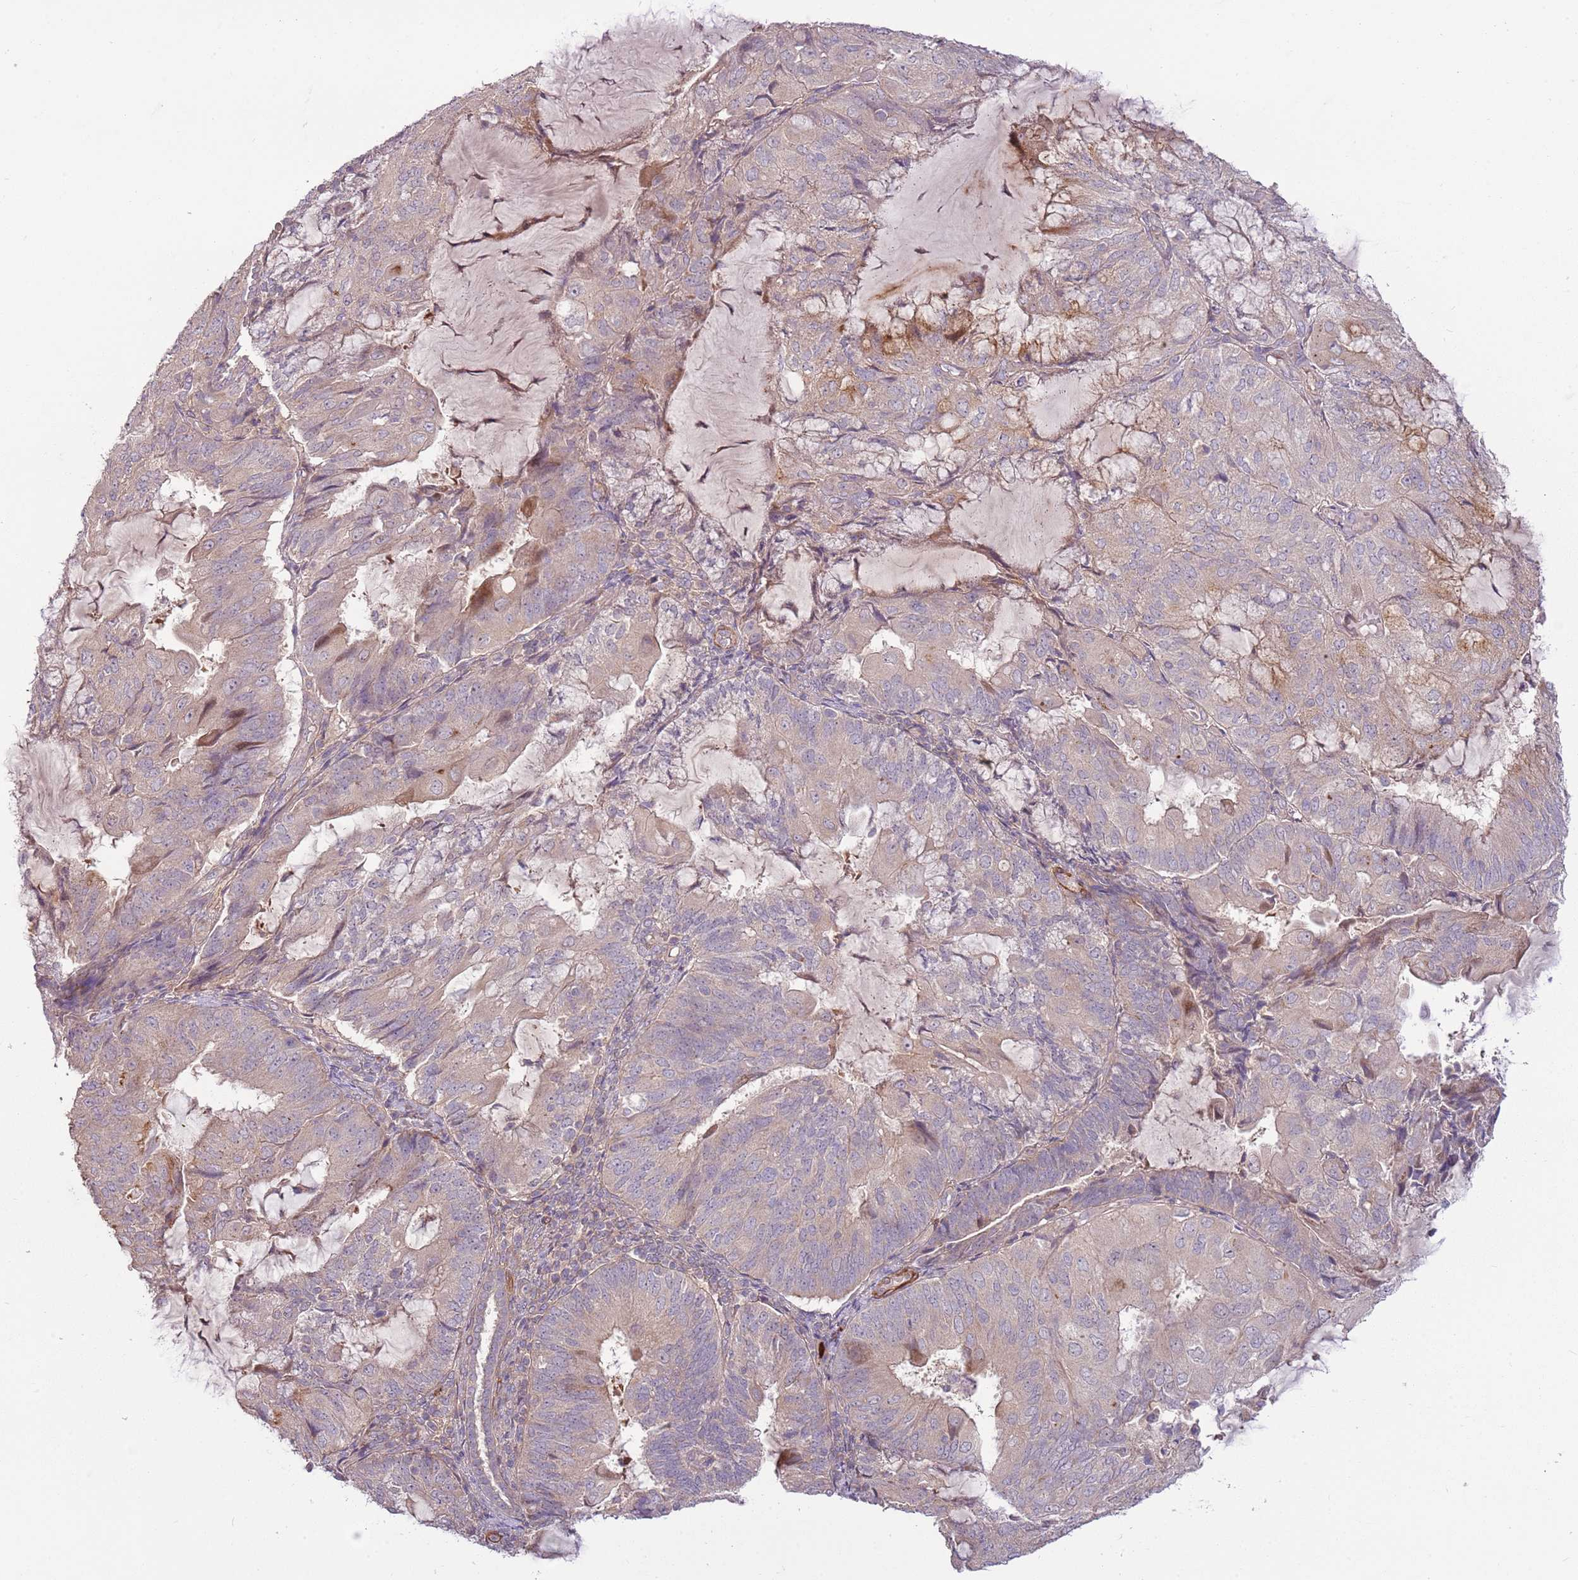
{"staining": {"intensity": "negative", "quantity": "none", "location": "none"}, "tissue": "endometrial cancer", "cell_type": "Tumor cells", "image_type": "cancer", "snomed": [{"axis": "morphology", "description": "Adenocarcinoma, NOS"}, {"axis": "topography", "description": "Endometrium"}], "caption": "Immunohistochemistry of human endometrial cancer demonstrates no positivity in tumor cells.", "gene": "RNF128", "patient": {"sex": "female", "age": 81}}